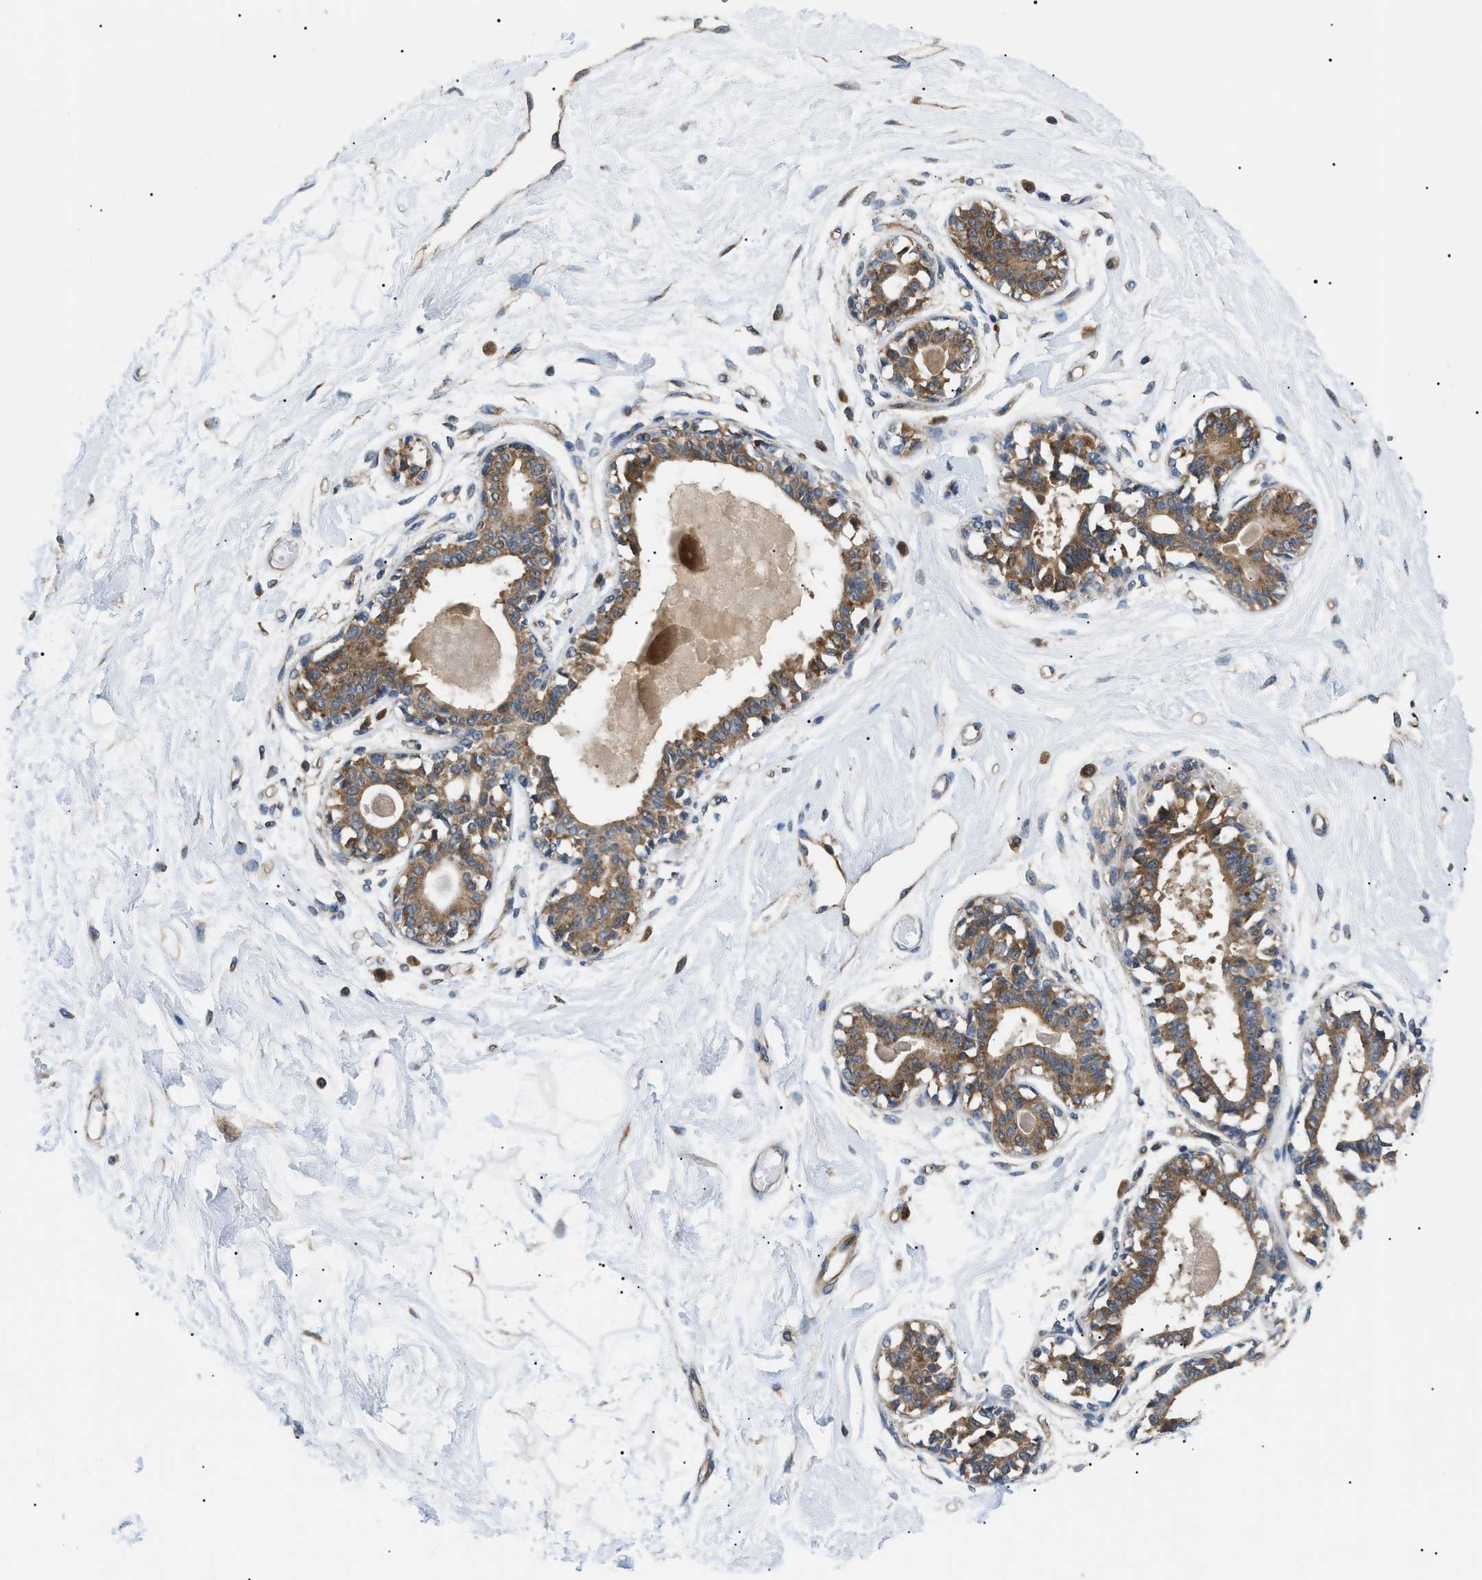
{"staining": {"intensity": "moderate", "quantity": "<25%", "location": "cytoplasmic/membranous"}, "tissue": "breast", "cell_type": "Adipocytes", "image_type": "normal", "snomed": [{"axis": "morphology", "description": "Normal tissue, NOS"}, {"axis": "topography", "description": "Breast"}], "caption": "Immunohistochemical staining of benign breast exhibits <25% levels of moderate cytoplasmic/membranous protein expression in about <25% of adipocytes.", "gene": "SRPK1", "patient": {"sex": "female", "age": 45}}